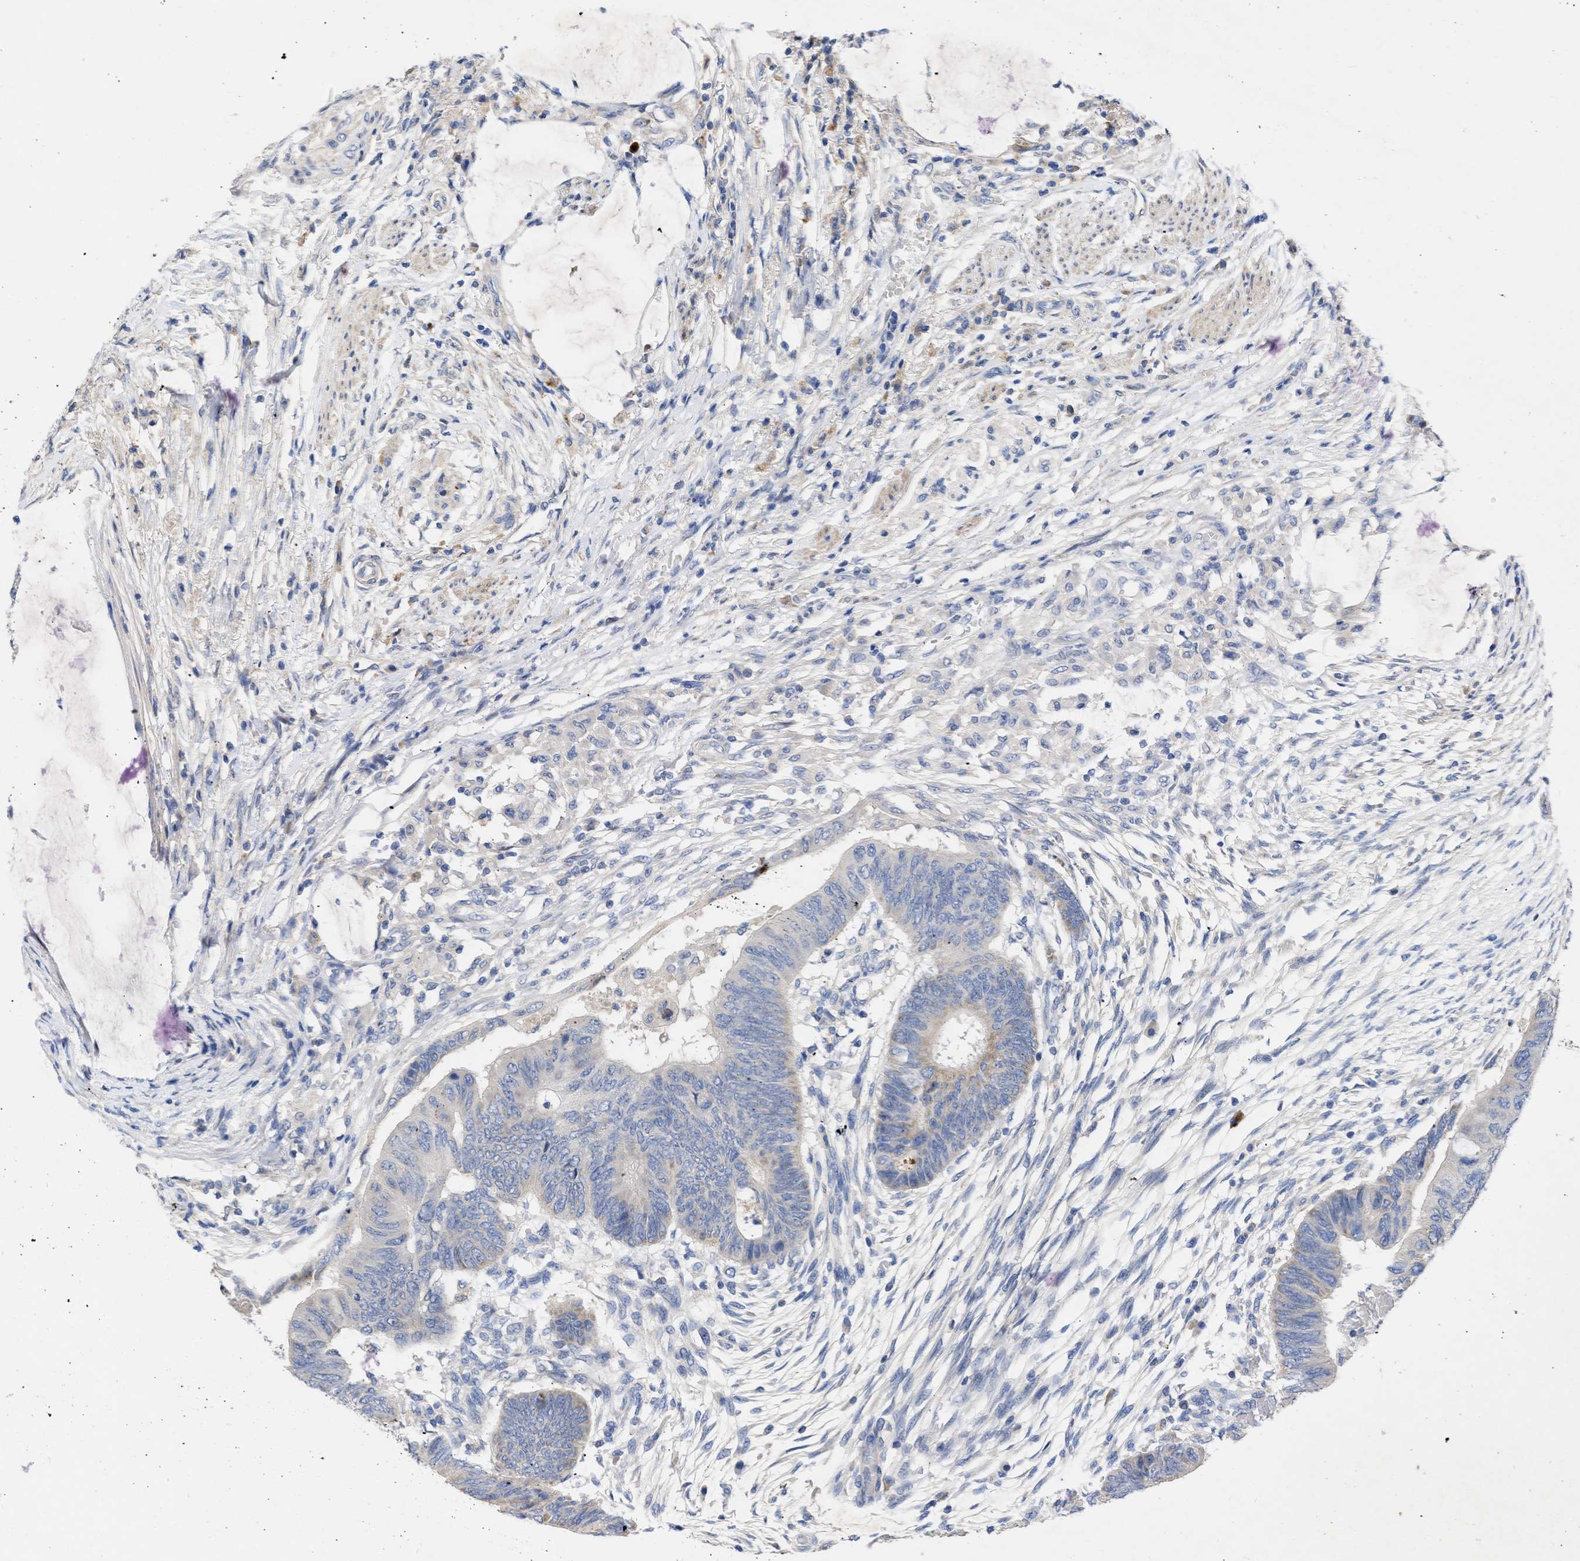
{"staining": {"intensity": "negative", "quantity": "none", "location": "none"}, "tissue": "colorectal cancer", "cell_type": "Tumor cells", "image_type": "cancer", "snomed": [{"axis": "morphology", "description": "Normal tissue, NOS"}, {"axis": "morphology", "description": "Adenocarcinoma, NOS"}, {"axis": "topography", "description": "Rectum"}, {"axis": "topography", "description": "Peripheral nerve tissue"}], "caption": "The image reveals no significant positivity in tumor cells of colorectal cancer.", "gene": "ARHGEF4", "patient": {"sex": "male", "age": 92}}